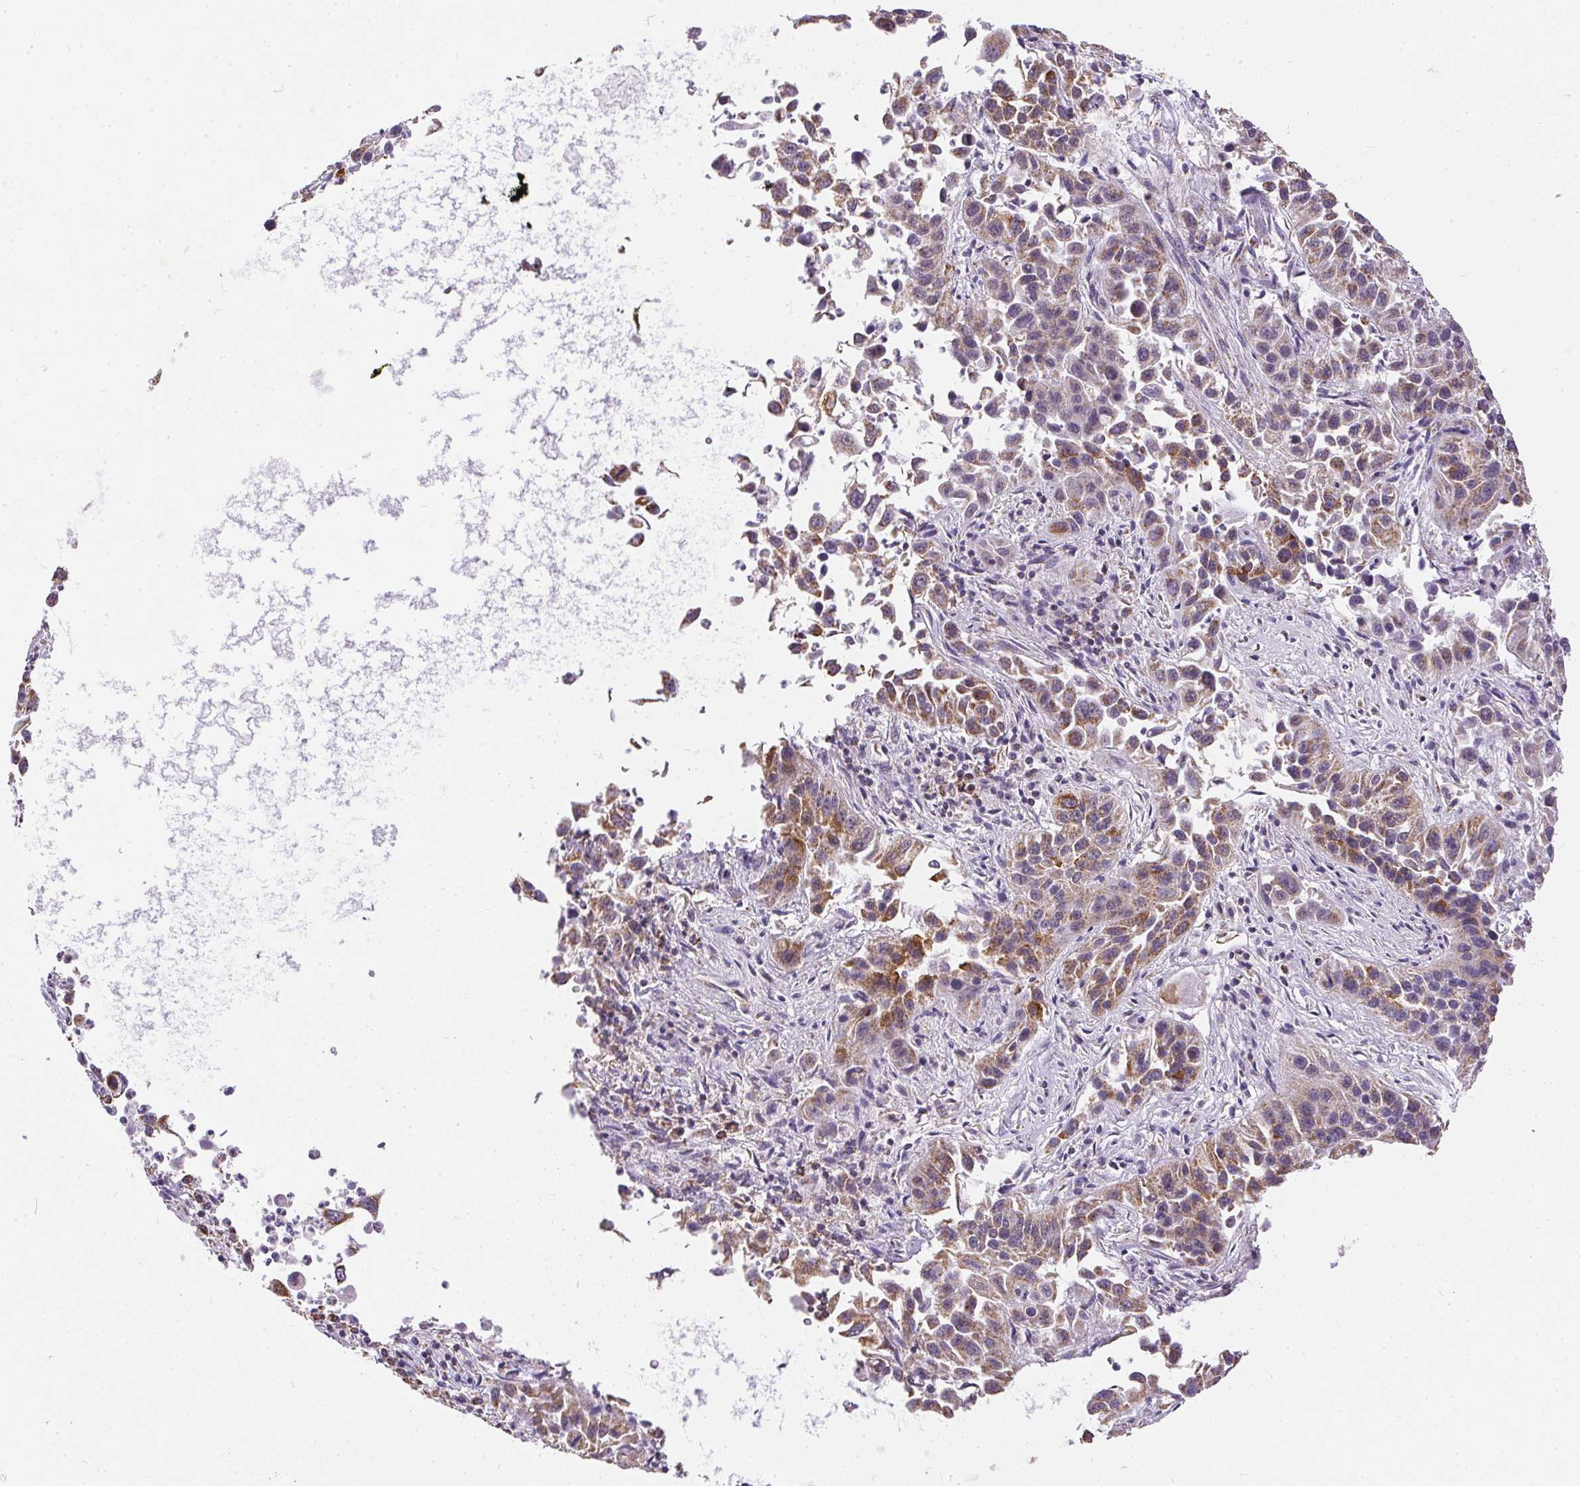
{"staining": {"intensity": "moderate", "quantity": ">75%", "location": "cytoplasmic/membranous"}, "tissue": "lung cancer", "cell_type": "Tumor cells", "image_type": "cancer", "snomed": [{"axis": "morphology", "description": "Squamous cell carcinoma, NOS"}, {"axis": "topography", "description": "Lung"}], "caption": "Human lung squamous cell carcinoma stained with a brown dye displays moderate cytoplasmic/membranous positive positivity in about >75% of tumor cells.", "gene": "MAPK11", "patient": {"sex": "female", "age": 61}}